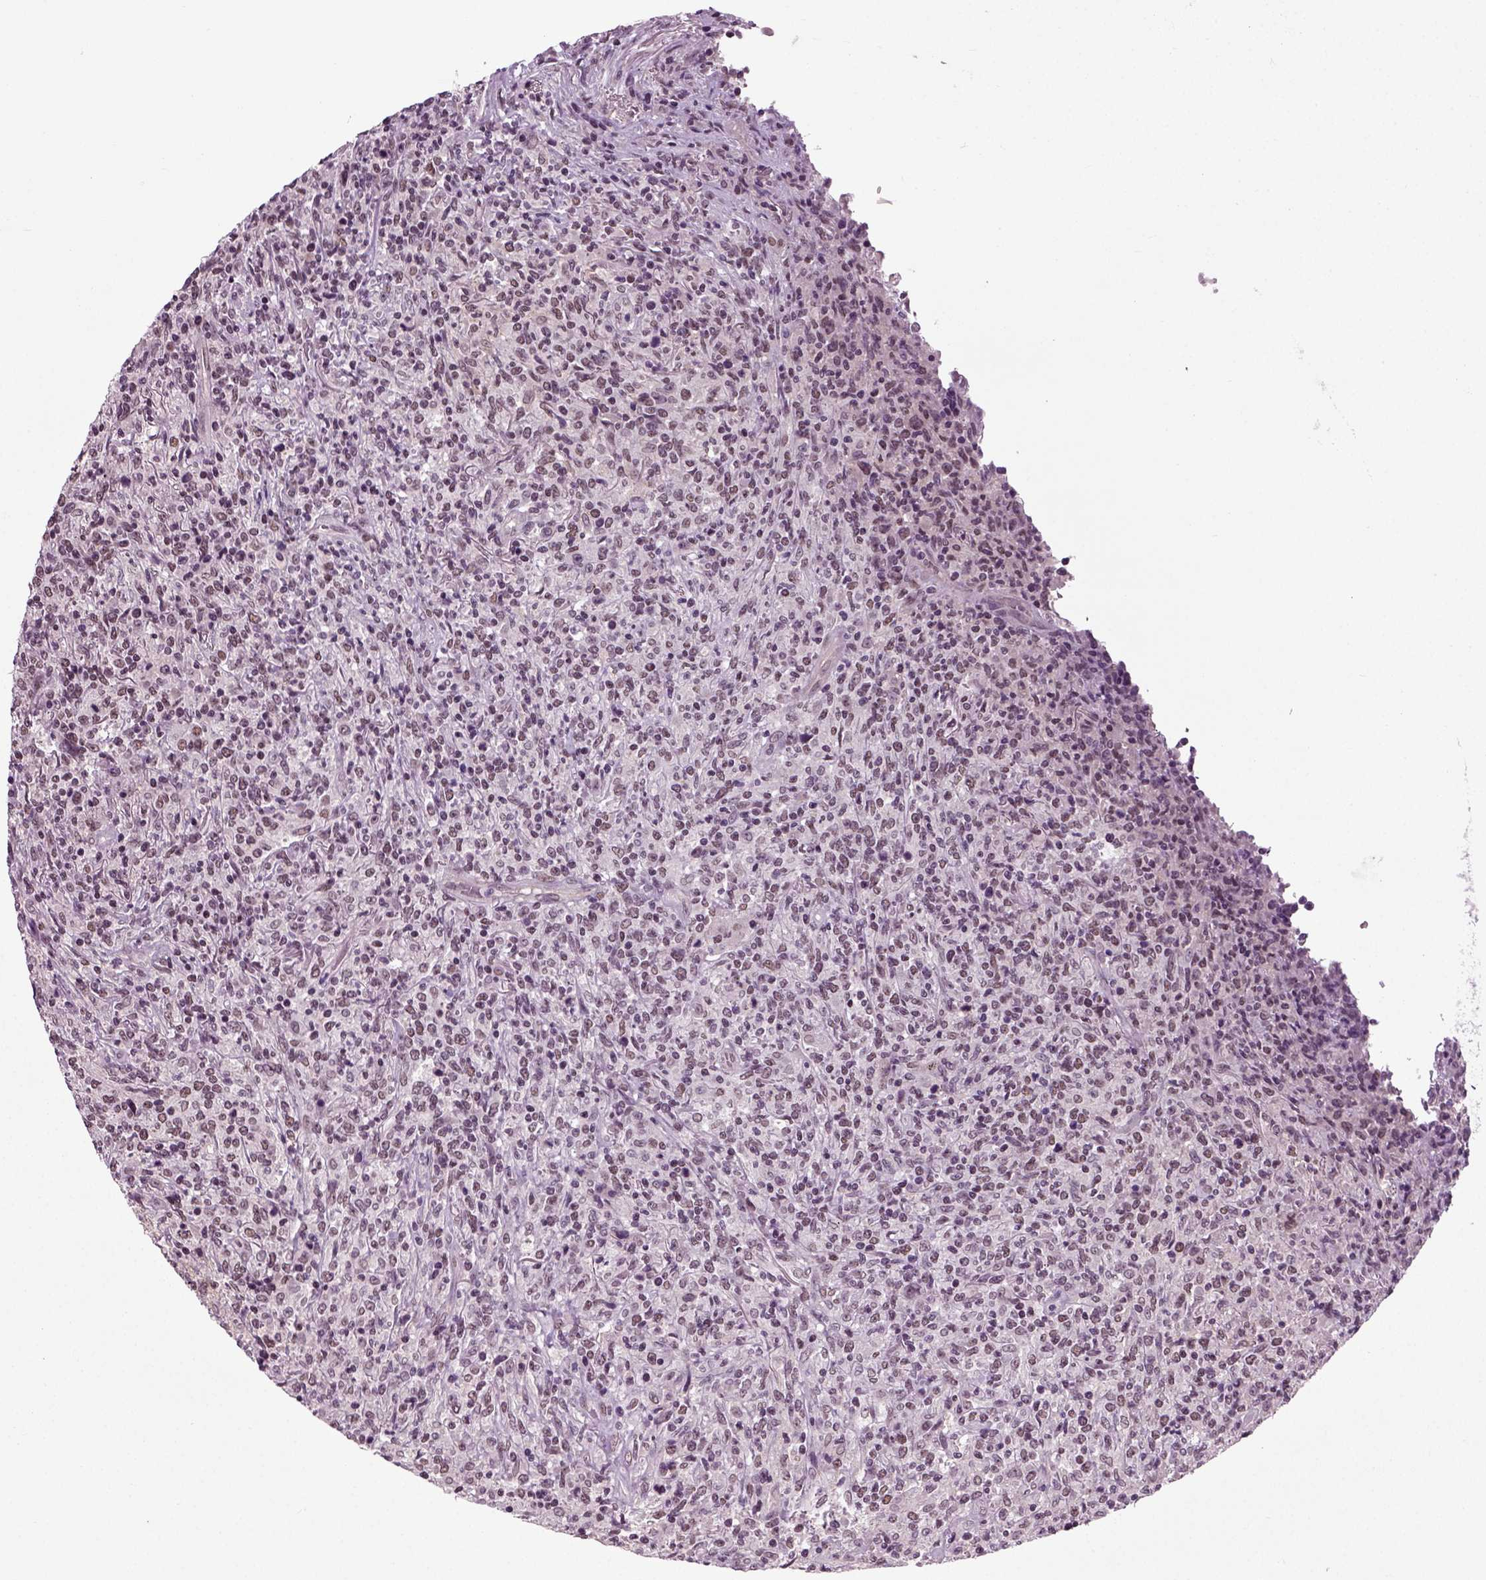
{"staining": {"intensity": "negative", "quantity": "none", "location": "none"}, "tissue": "lymphoma", "cell_type": "Tumor cells", "image_type": "cancer", "snomed": [{"axis": "morphology", "description": "Malignant lymphoma, non-Hodgkin's type, High grade"}, {"axis": "topography", "description": "Lung"}], "caption": "A histopathology image of human lymphoma is negative for staining in tumor cells. (DAB (3,3'-diaminobenzidine) immunohistochemistry (IHC) with hematoxylin counter stain).", "gene": "RCOR3", "patient": {"sex": "male", "age": 79}}